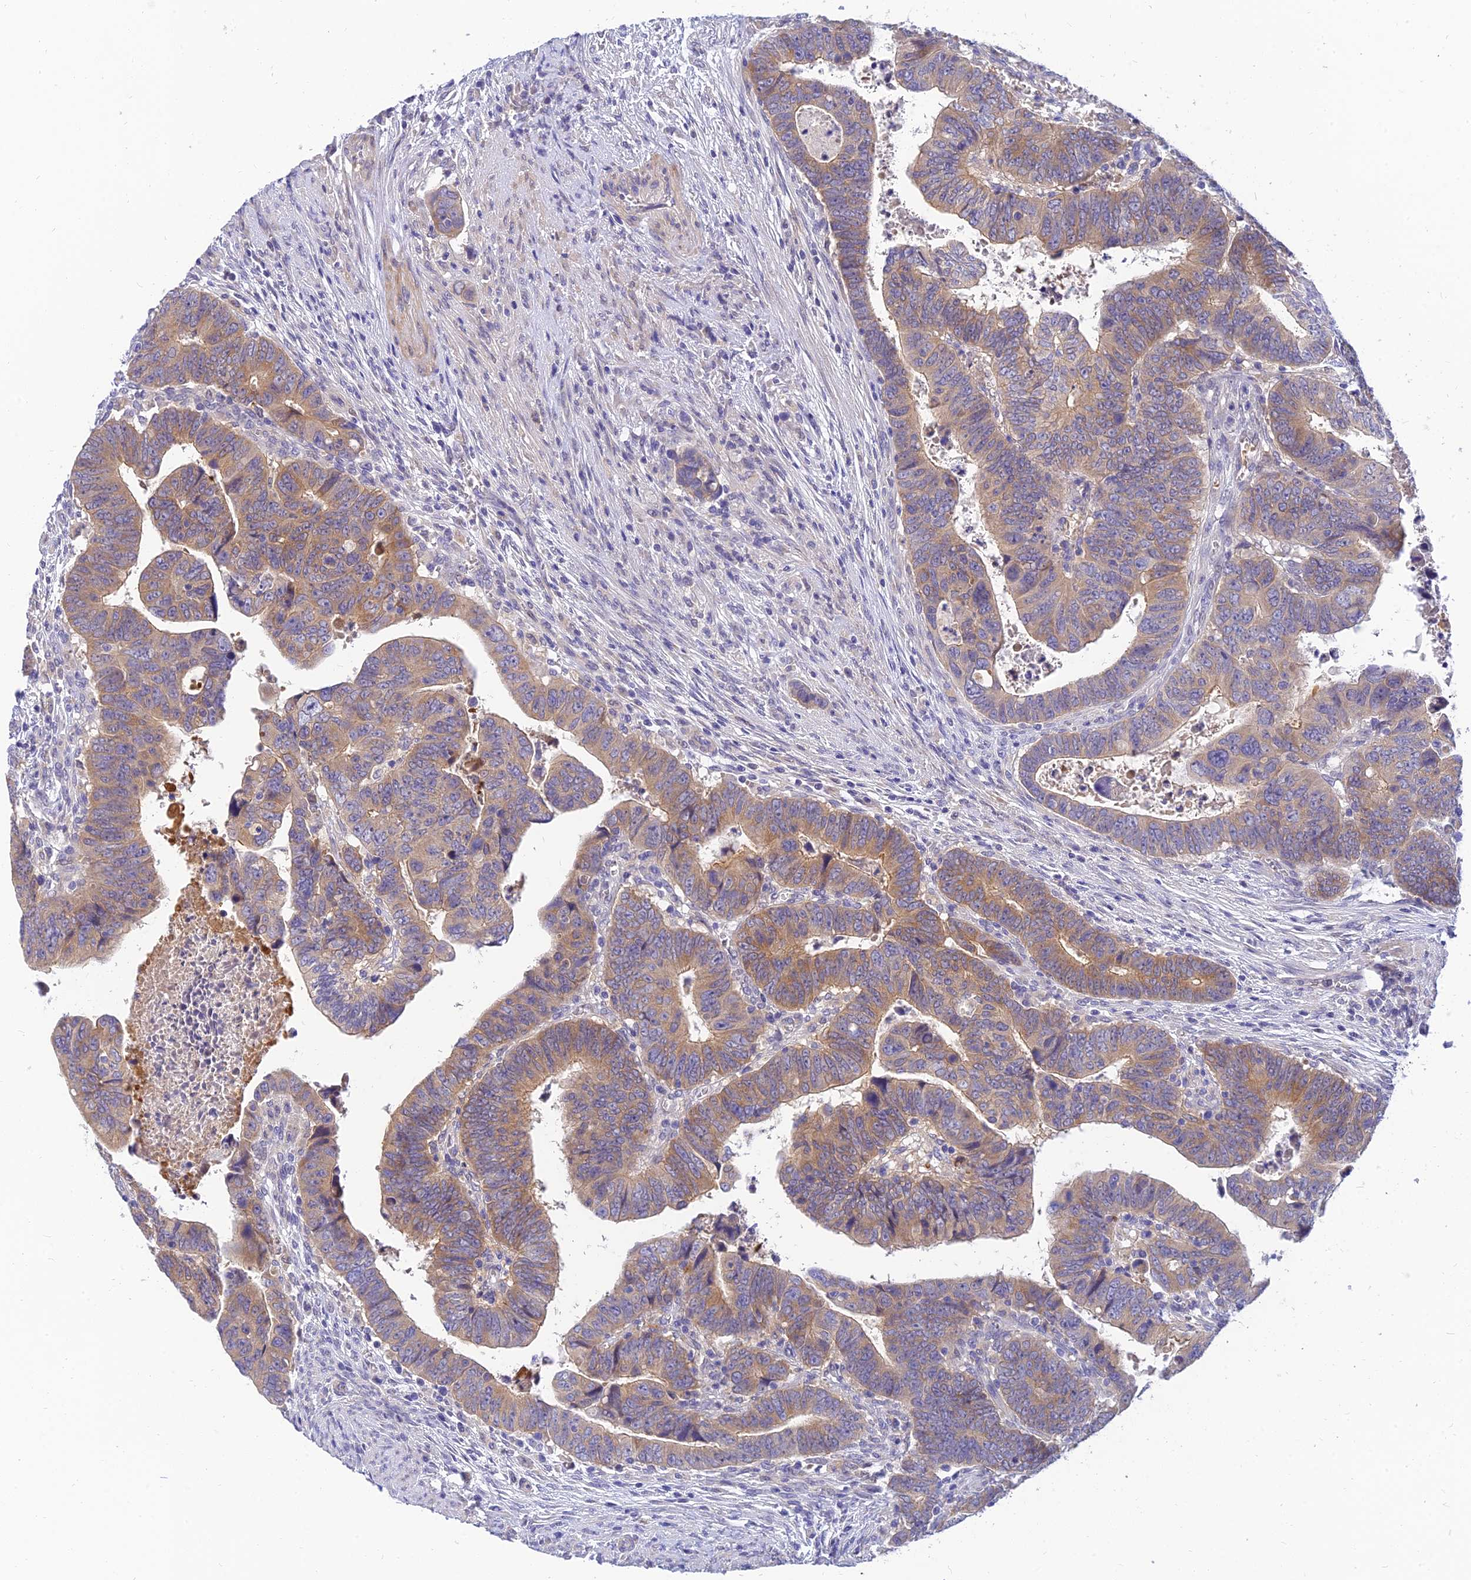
{"staining": {"intensity": "weak", "quantity": ">75%", "location": "cytoplasmic/membranous"}, "tissue": "colorectal cancer", "cell_type": "Tumor cells", "image_type": "cancer", "snomed": [{"axis": "morphology", "description": "Normal tissue, NOS"}, {"axis": "morphology", "description": "Adenocarcinoma, NOS"}, {"axis": "topography", "description": "Rectum"}], "caption": "IHC (DAB) staining of human colorectal cancer demonstrates weak cytoplasmic/membranous protein staining in approximately >75% of tumor cells.", "gene": "ANKS4B", "patient": {"sex": "female", "age": 65}}